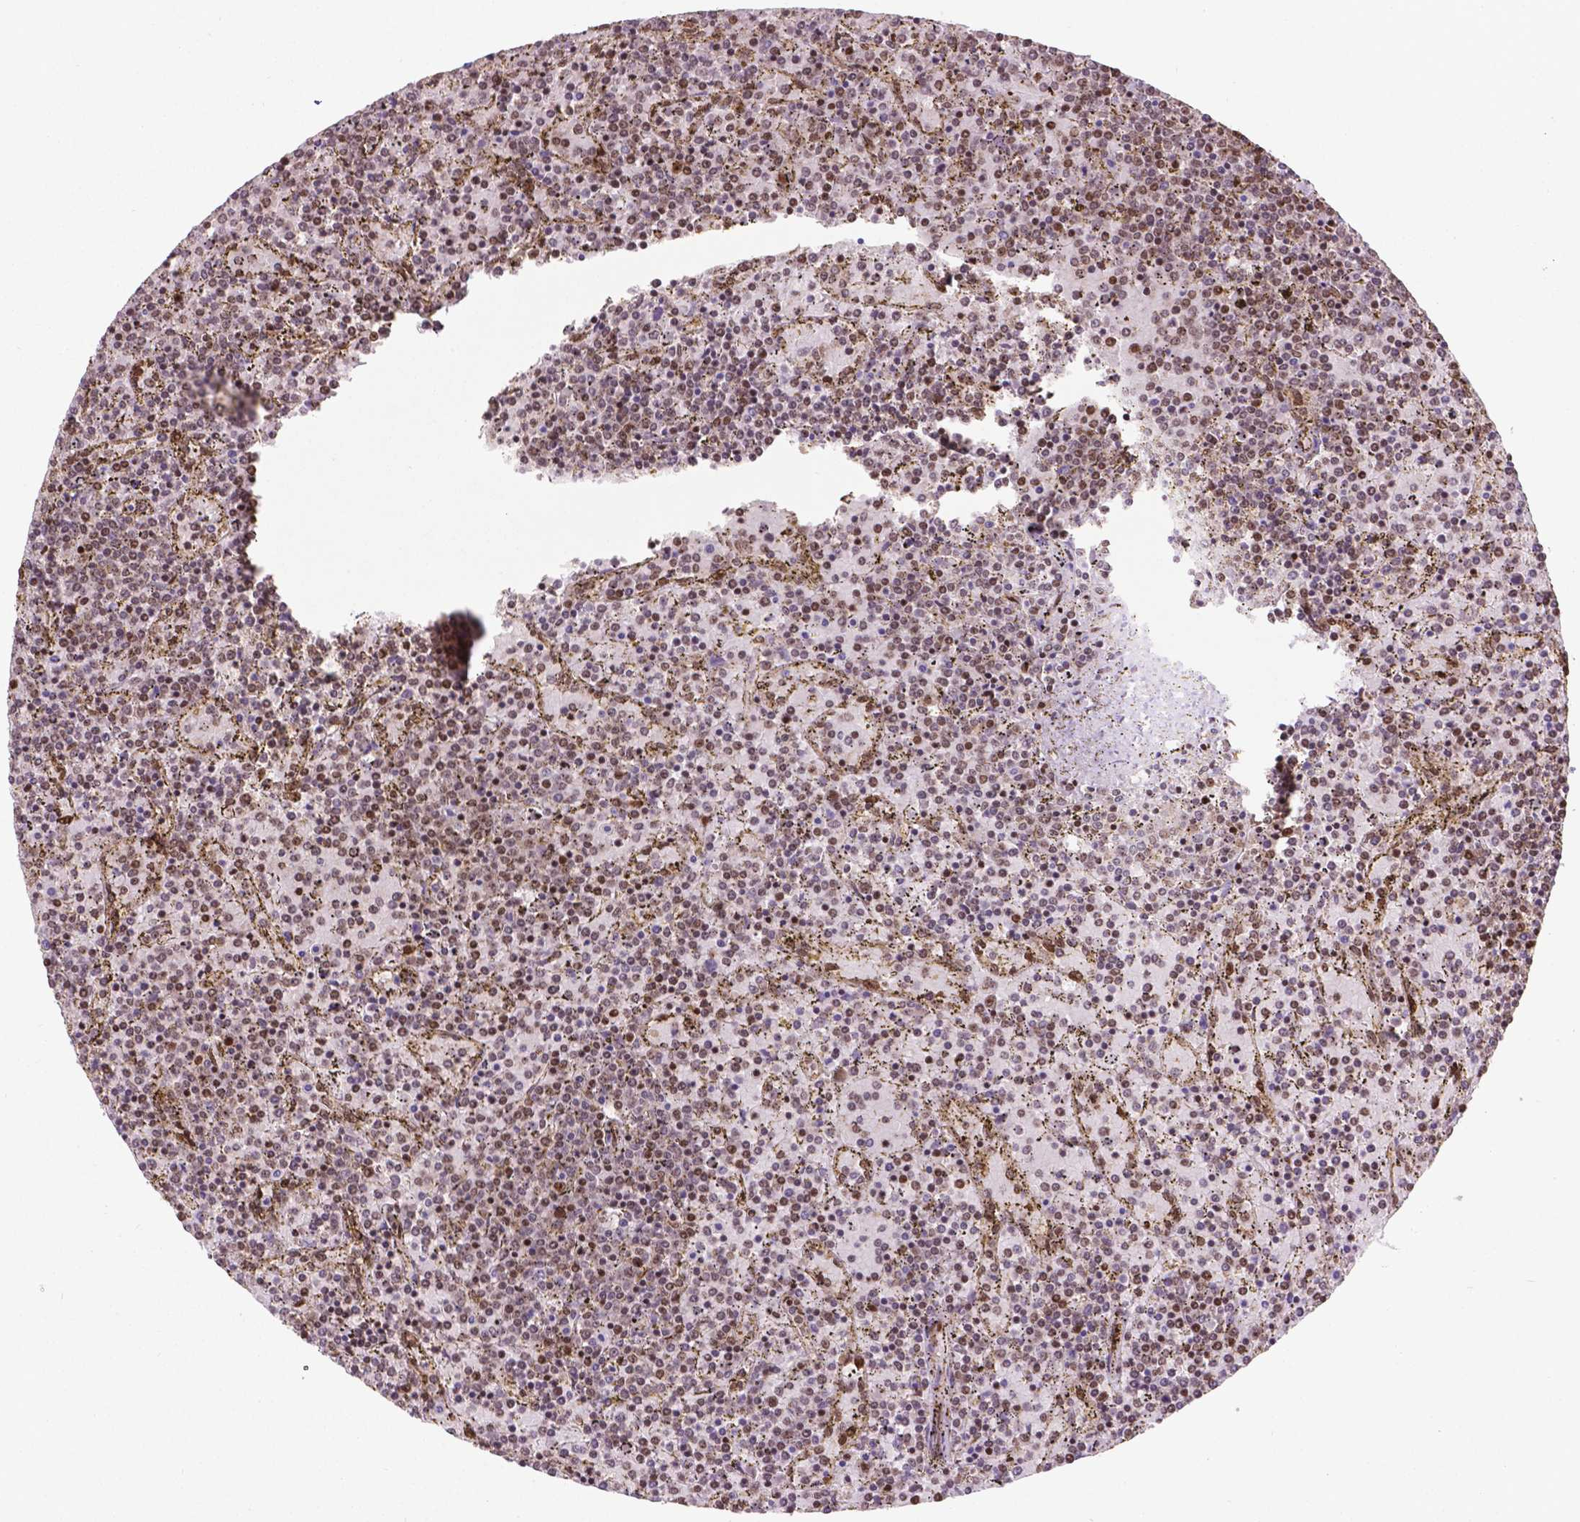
{"staining": {"intensity": "moderate", "quantity": ">75%", "location": "nuclear"}, "tissue": "lymphoma", "cell_type": "Tumor cells", "image_type": "cancer", "snomed": [{"axis": "morphology", "description": "Malignant lymphoma, non-Hodgkin's type, Low grade"}, {"axis": "topography", "description": "Spleen"}], "caption": "This is a photomicrograph of IHC staining of lymphoma, which shows moderate staining in the nuclear of tumor cells.", "gene": "CSNK2A1", "patient": {"sex": "female", "age": 77}}